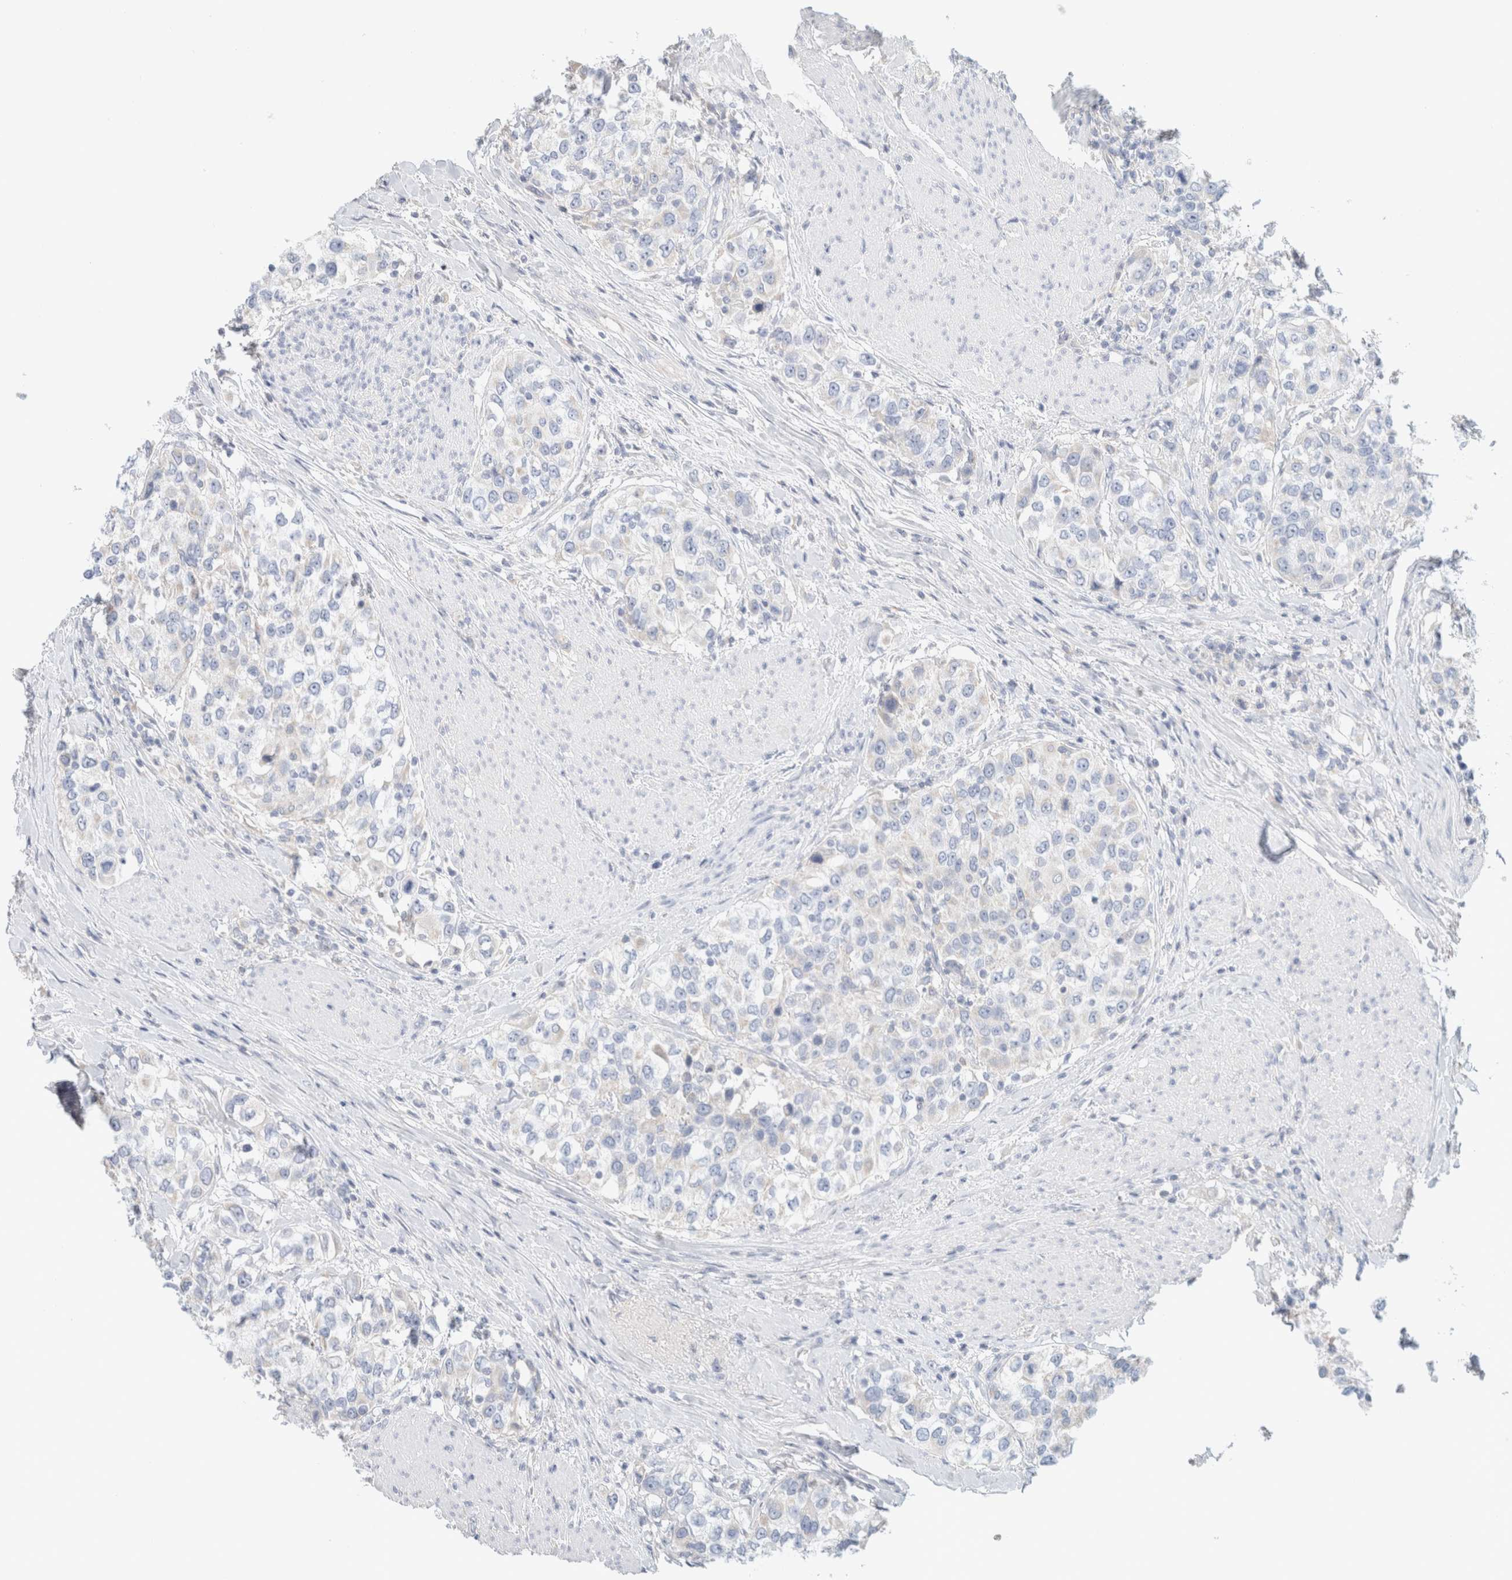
{"staining": {"intensity": "negative", "quantity": "none", "location": "none"}, "tissue": "urothelial cancer", "cell_type": "Tumor cells", "image_type": "cancer", "snomed": [{"axis": "morphology", "description": "Urothelial carcinoma, High grade"}, {"axis": "topography", "description": "Urinary bladder"}], "caption": "Immunohistochemistry micrograph of neoplastic tissue: urothelial cancer stained with DAB reveals no significant protein staining in tumor cells.", "gene": "HEXD", "patient": {"sex": "female", "age": 80}}